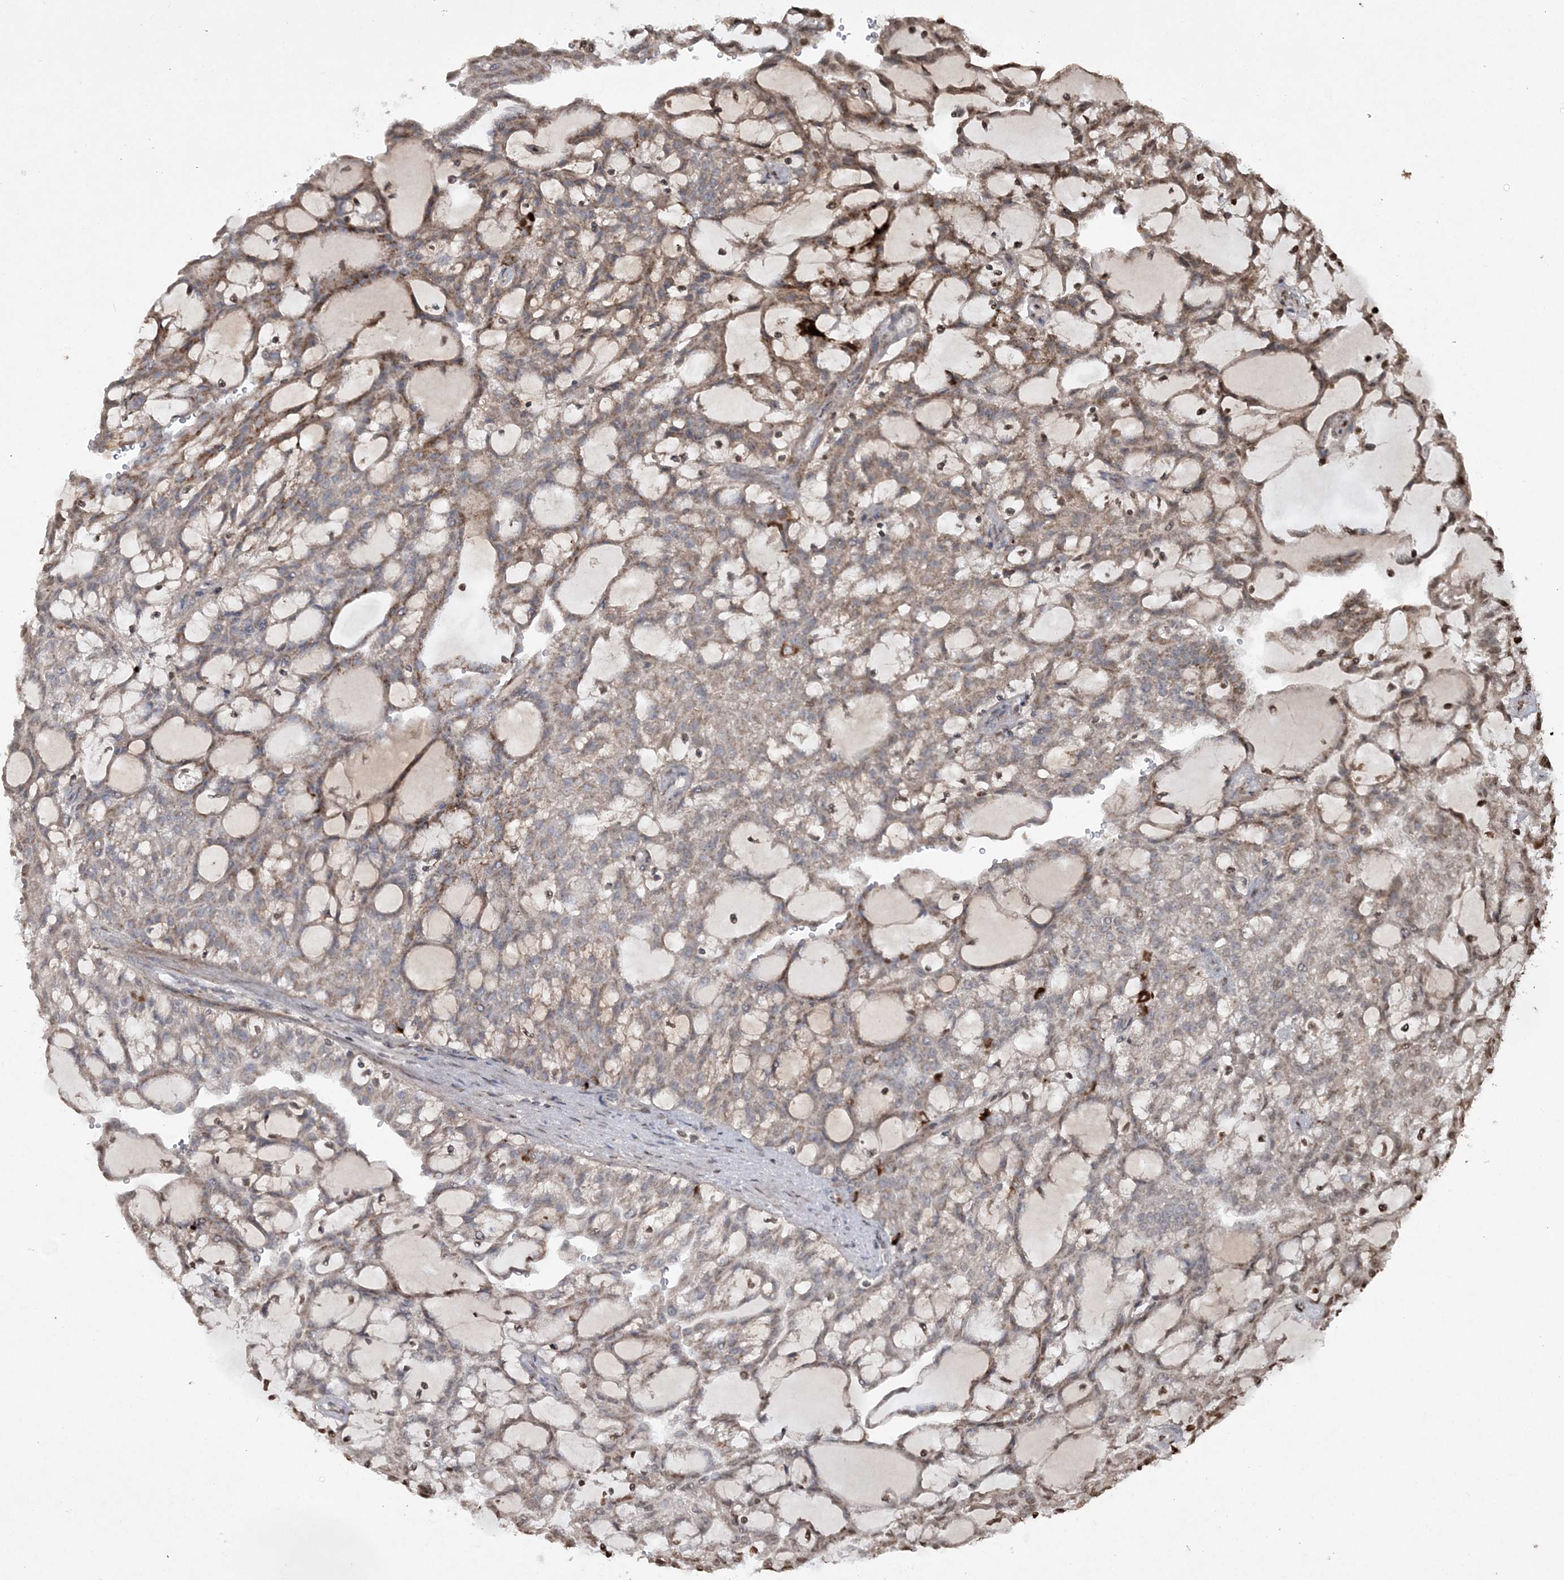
{"staining": {"intensity": "moderate", "quantity": ">75%", "location": "cytoplasmic/membranous"}, "tissue": "renal cancer", "cell_type": "Tumor cells", "image_type": "cancer", "snomed": [{"axis": "morphology", "description": "Adenocarcinoma, NOS"}, {"axis": "topography", "description": "Kidney"}], "caption": "This is an image of IHC staining of renal adenocarcinoma, which shows moderate positivity in the cytoplasmic/membranous of tumor cells.", "gene": "TTC7A", "patient": {"sex": "male", "age": 63}}